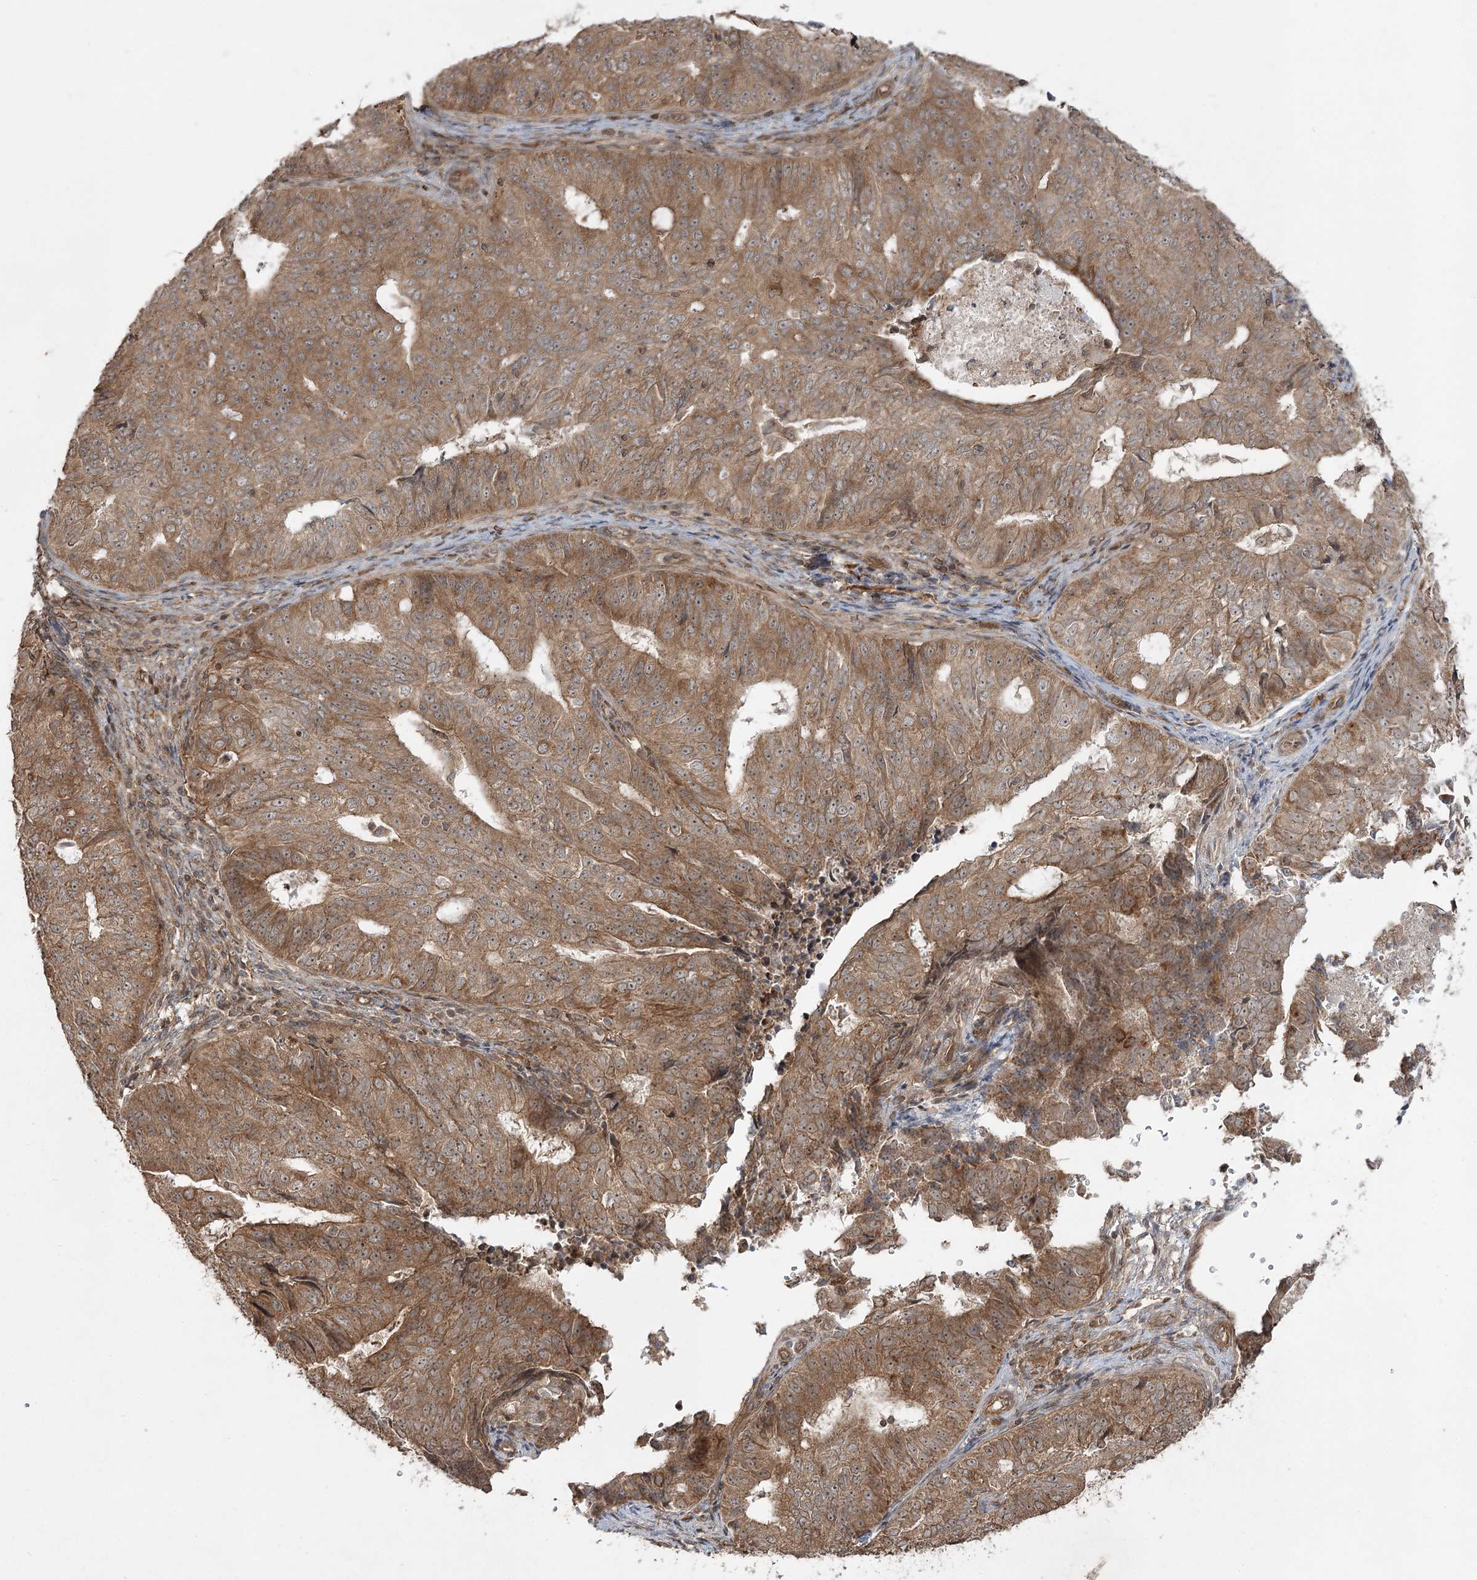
{"staining": {"intensity": "moderate", "quantity": ">75%", "location": "cytoplasmic/membranous"}, "tissue": "endometrial cancer", "cell_type": "Tumor cells", "image_type": "cancer", "snomed": [{"axis": "morphology", "description": "Adenocarcinoma, NOS"}, {"axis": "topography", "description": "Endometrium"}], "caption": "IHC photomicrograph of neoplastic tissue: endometrial cancer (adenocarcinoma) stained using immunohistochemistry (IHC) exhibits medium levels of moderate protein expression localized specifically in the cytoplasmic/membranous of tumor cells, appearing as a cytoplasmic/membranous brown color.", "gene": "CPLANE1", "patient": {"sex": "female", "age": 32}}